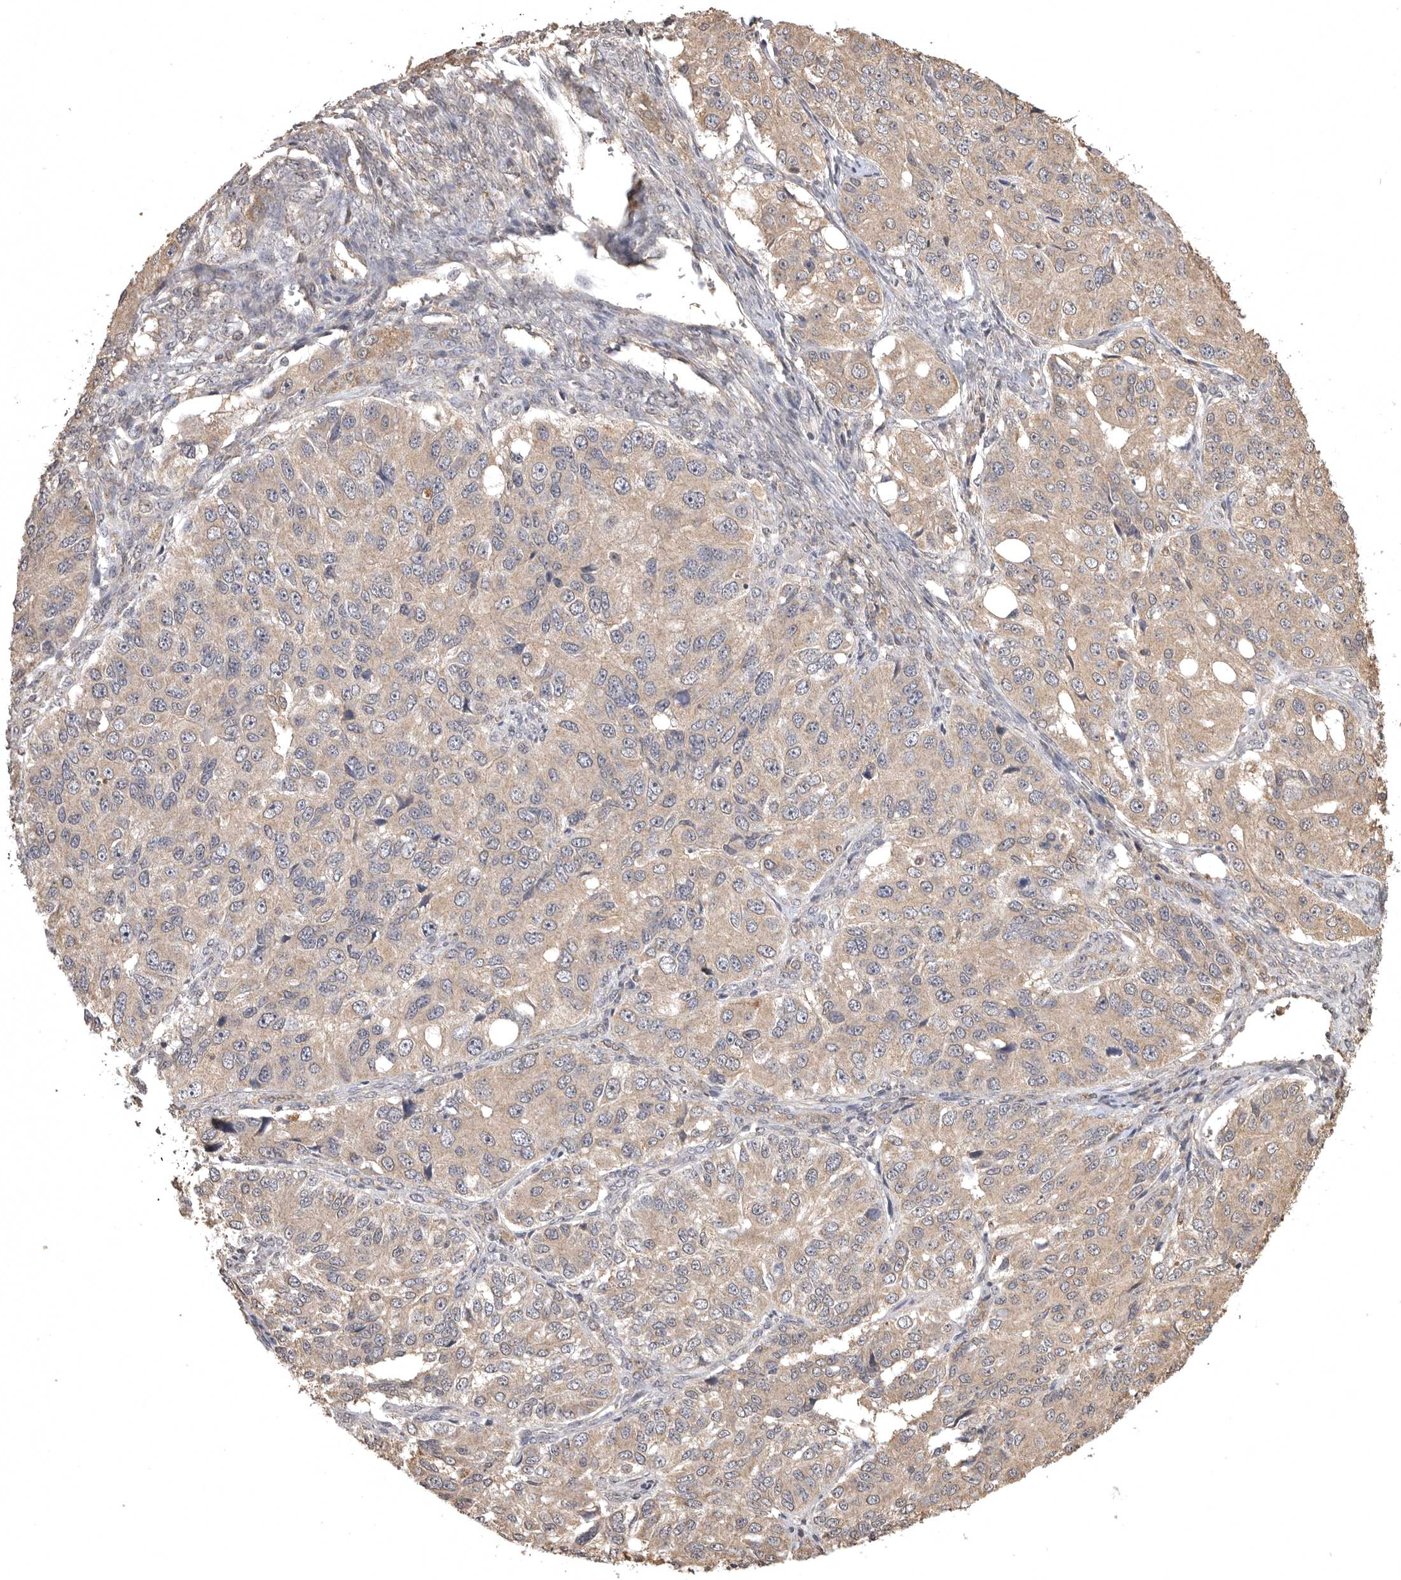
{"staining": {"intensity": "weak", "quantity": ">75%", "location": "cytoplasmic/membranous"}, "tissue": "ovarian cancer", "cell_type": "Tumor cells", "image_type": "cancer", "snomed": [{"axis": "morphology", "description": "Carcinoma, endometroid"}, {"axis": "topography", "description": "Ovary"}], "caption": "Ovarian cancer was stained to show a protein in brown. There is low levels of weak cytoplasmic/membranous expression in approximately >75% of tumor cells. (DAB (3,3'-diaminobenzidine) IHC with brightfield microscopy, high magnification).", "gene": "ADAMTS4", "patient": {"sex": "female", "age": 51}}